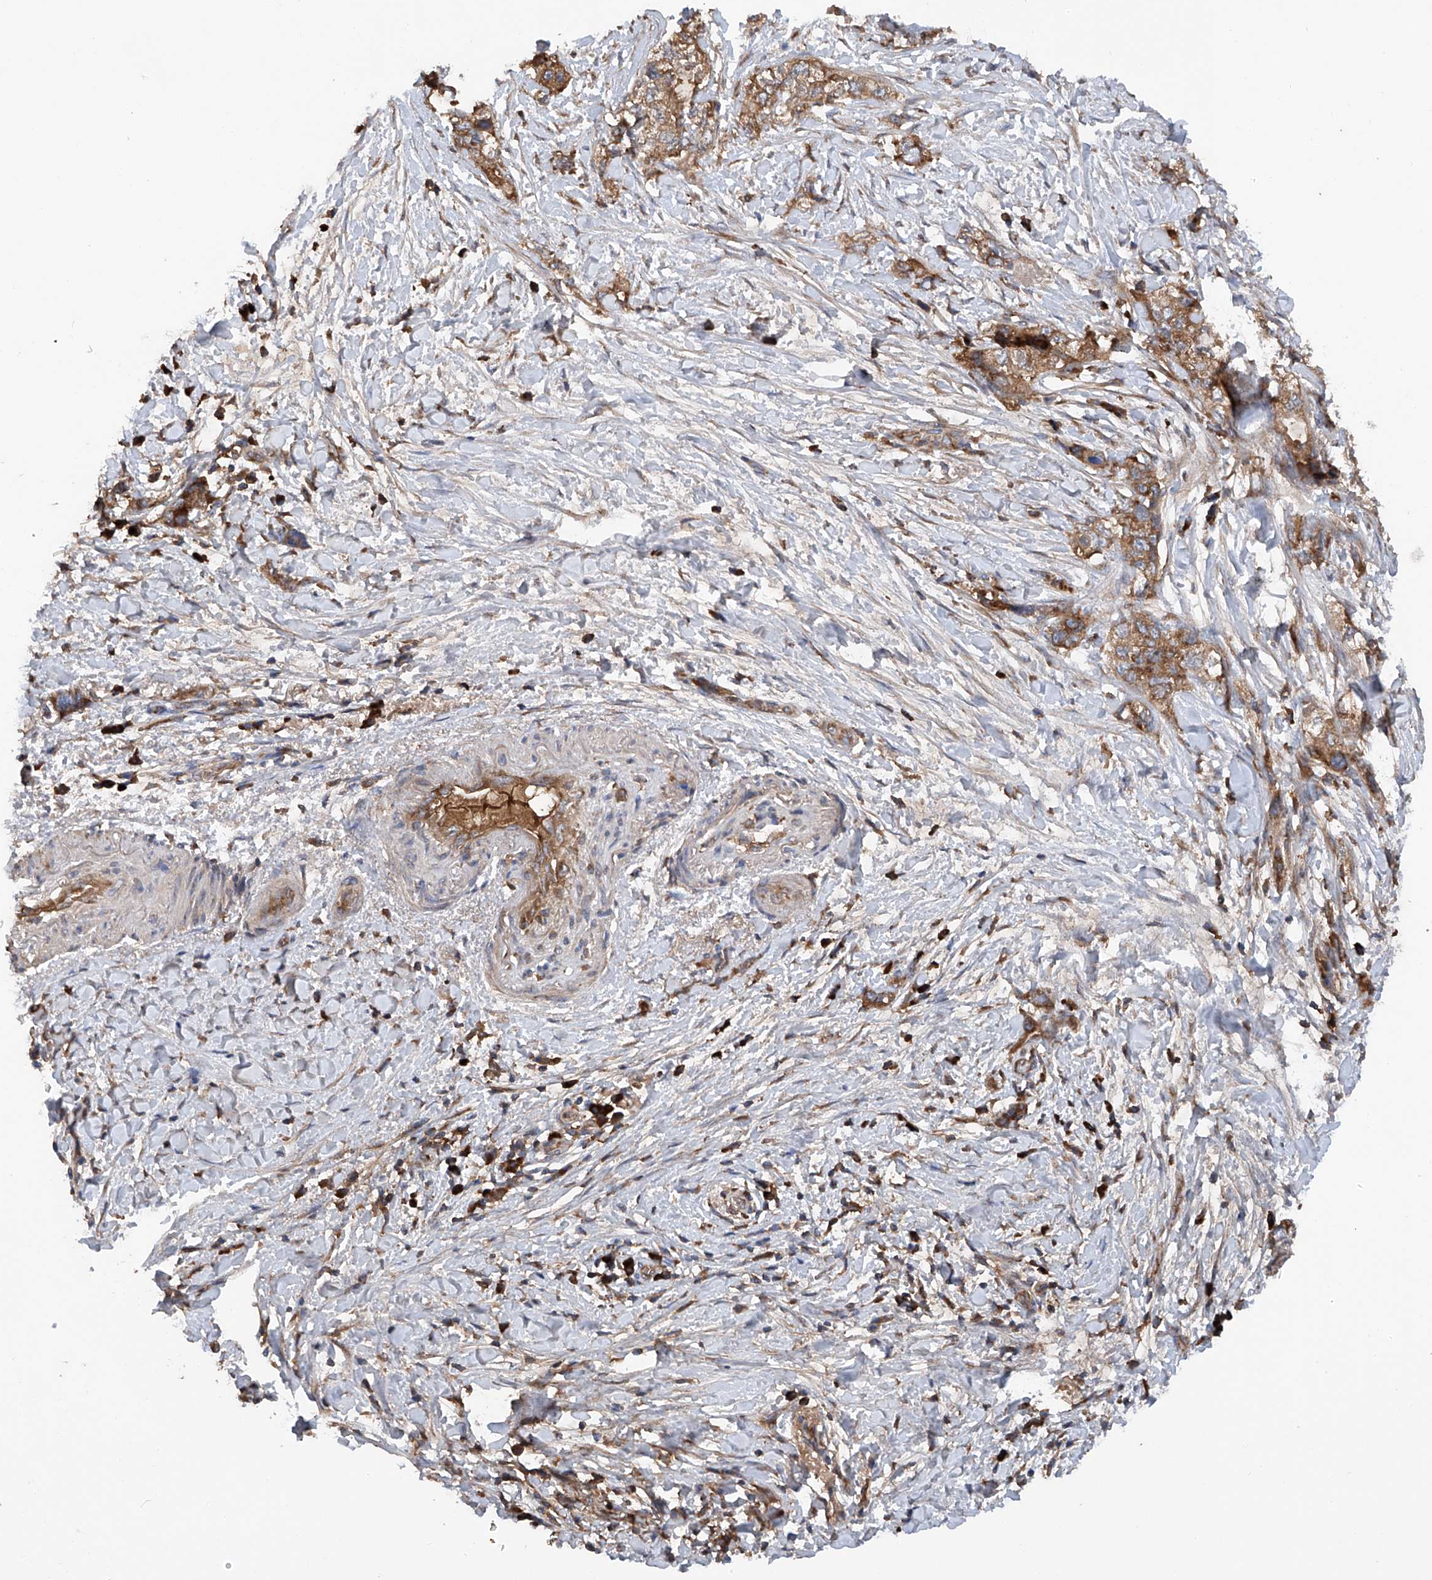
{"staining": {"intensity": "moderate", "quantity": ">75%", "location": "cytoplasmic/membranous"}, "tissue": "pancreatic cancer", "cell_type": "Tumor cells", "image_type": "cancer", "snomed": [{"axis": "morphology", "description": "Adenocarcinoma, NOS"}, {"axis": "topography", "description": "Pancreas"}], "caption": "This micrograph shows IHC staining of adenocarcinoma (pancreatic), with medium moderate cytoplasmic/membranous positivity in approximately >75% of tumor cells.", "gene": "ASCC3", "patient": {"sex": "female", "age": 73}}